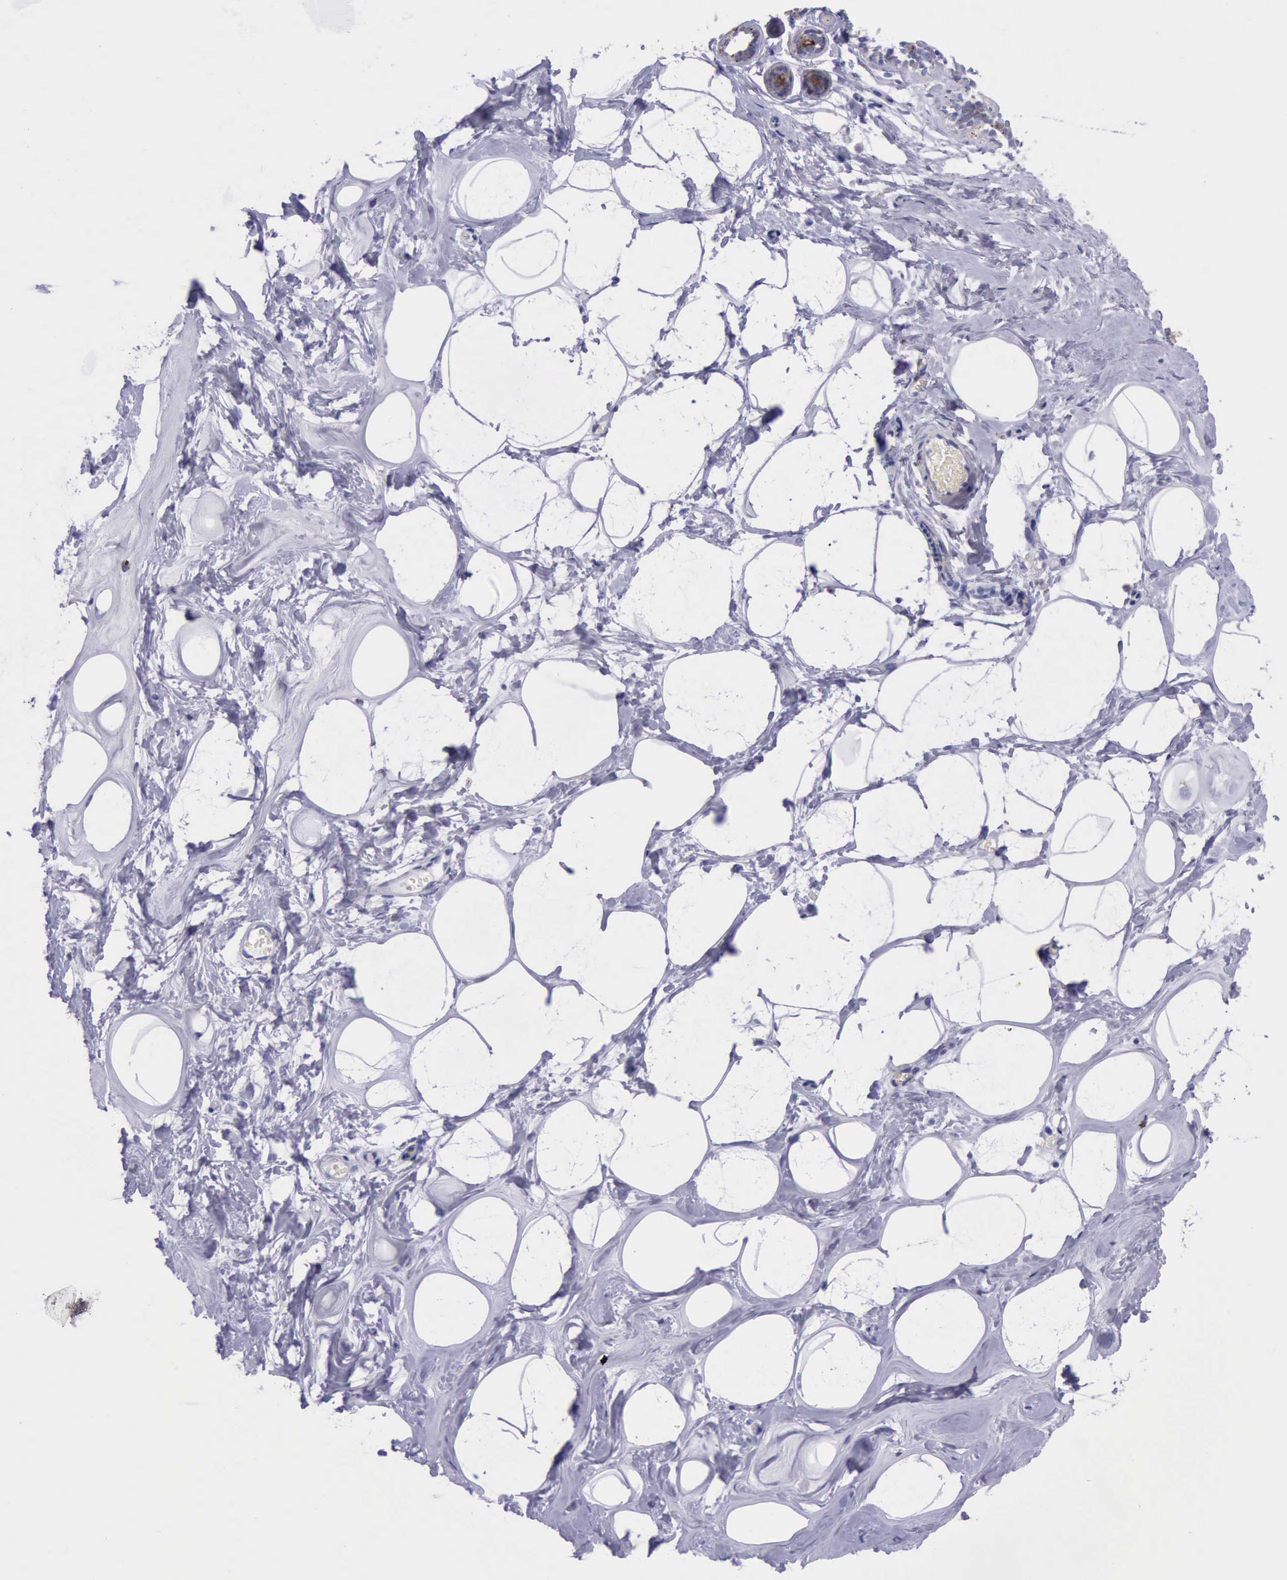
{"staining": {"intensity": "negative", "quantity": "none", "location": "none"}, "tissue": "breast", "cell_type": "Adipocytes", "image_type": "normal", "snomed": [{"axis": "morphology", "description": "Normal tissue, NOS"}, {"axis": "morphology", "description": "Fibrosis, NOS"}, {"axis": "topography", "description": "Breast"}], "caption": "IHC photomicrograph of unremarkable breast stained for a protein (brown), which shows no expression in adipocytes.", "gene": "GLA", "patient": {"sex": "female", "age": 39}}